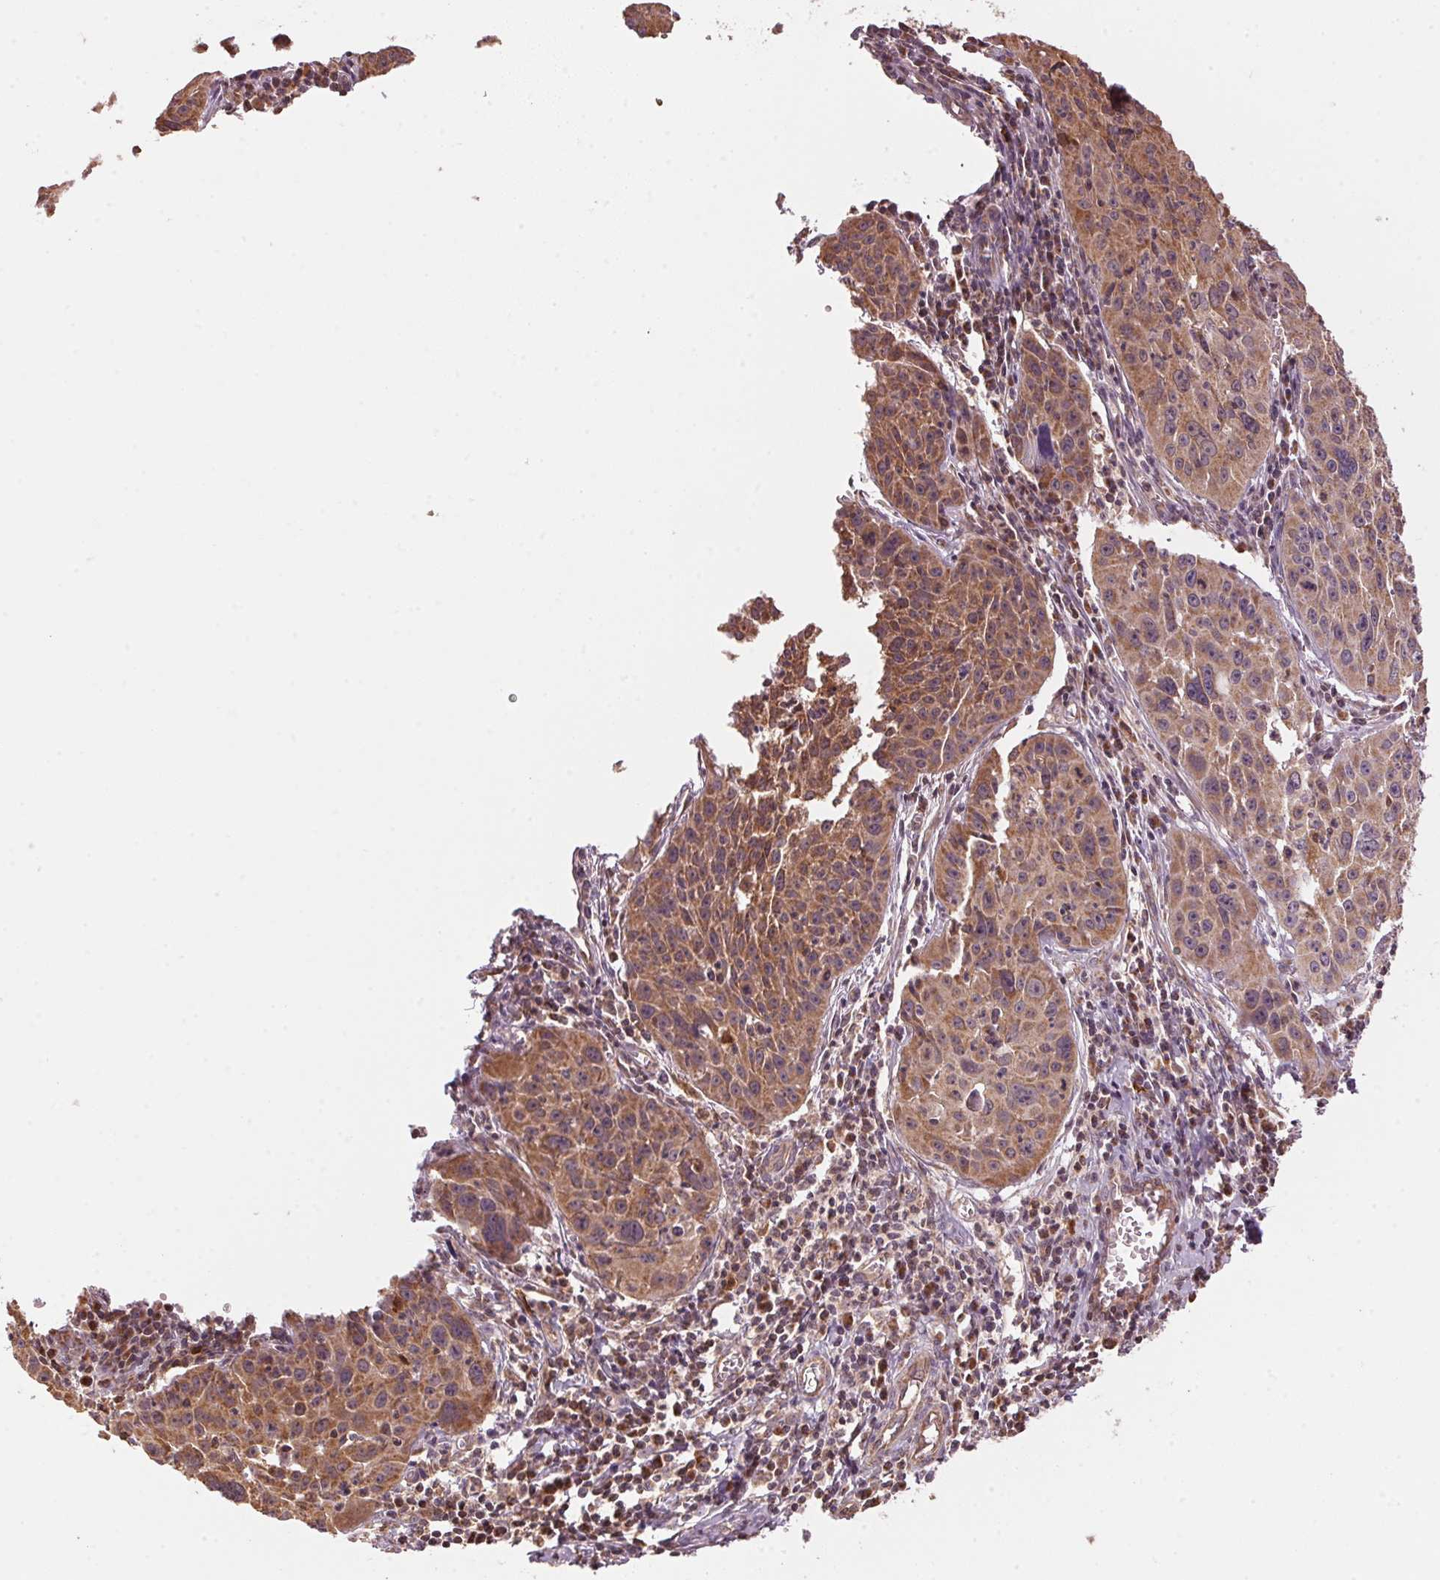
{"staining": {"intensity": "moderate", "quantity": ">75%", "location": "cytoplasmic/membranous"}, "tissue": "cervical cancer", "cell_type": "Tumor cells", "image_type": "cancer", "snomed": [{"axis": "morphology", "description": "Squamous cell carcinoma, NOS"}, {"axis": "topography", "description": "Cervix"}], "caption": "Squamous cell carcinoma (cervical) stained for a protein displays moderate cytoplasmic/membranous positivity in tumor cells.", "gene": "ARHGAP6", "patient": {"sex": "female", "age": 31}}